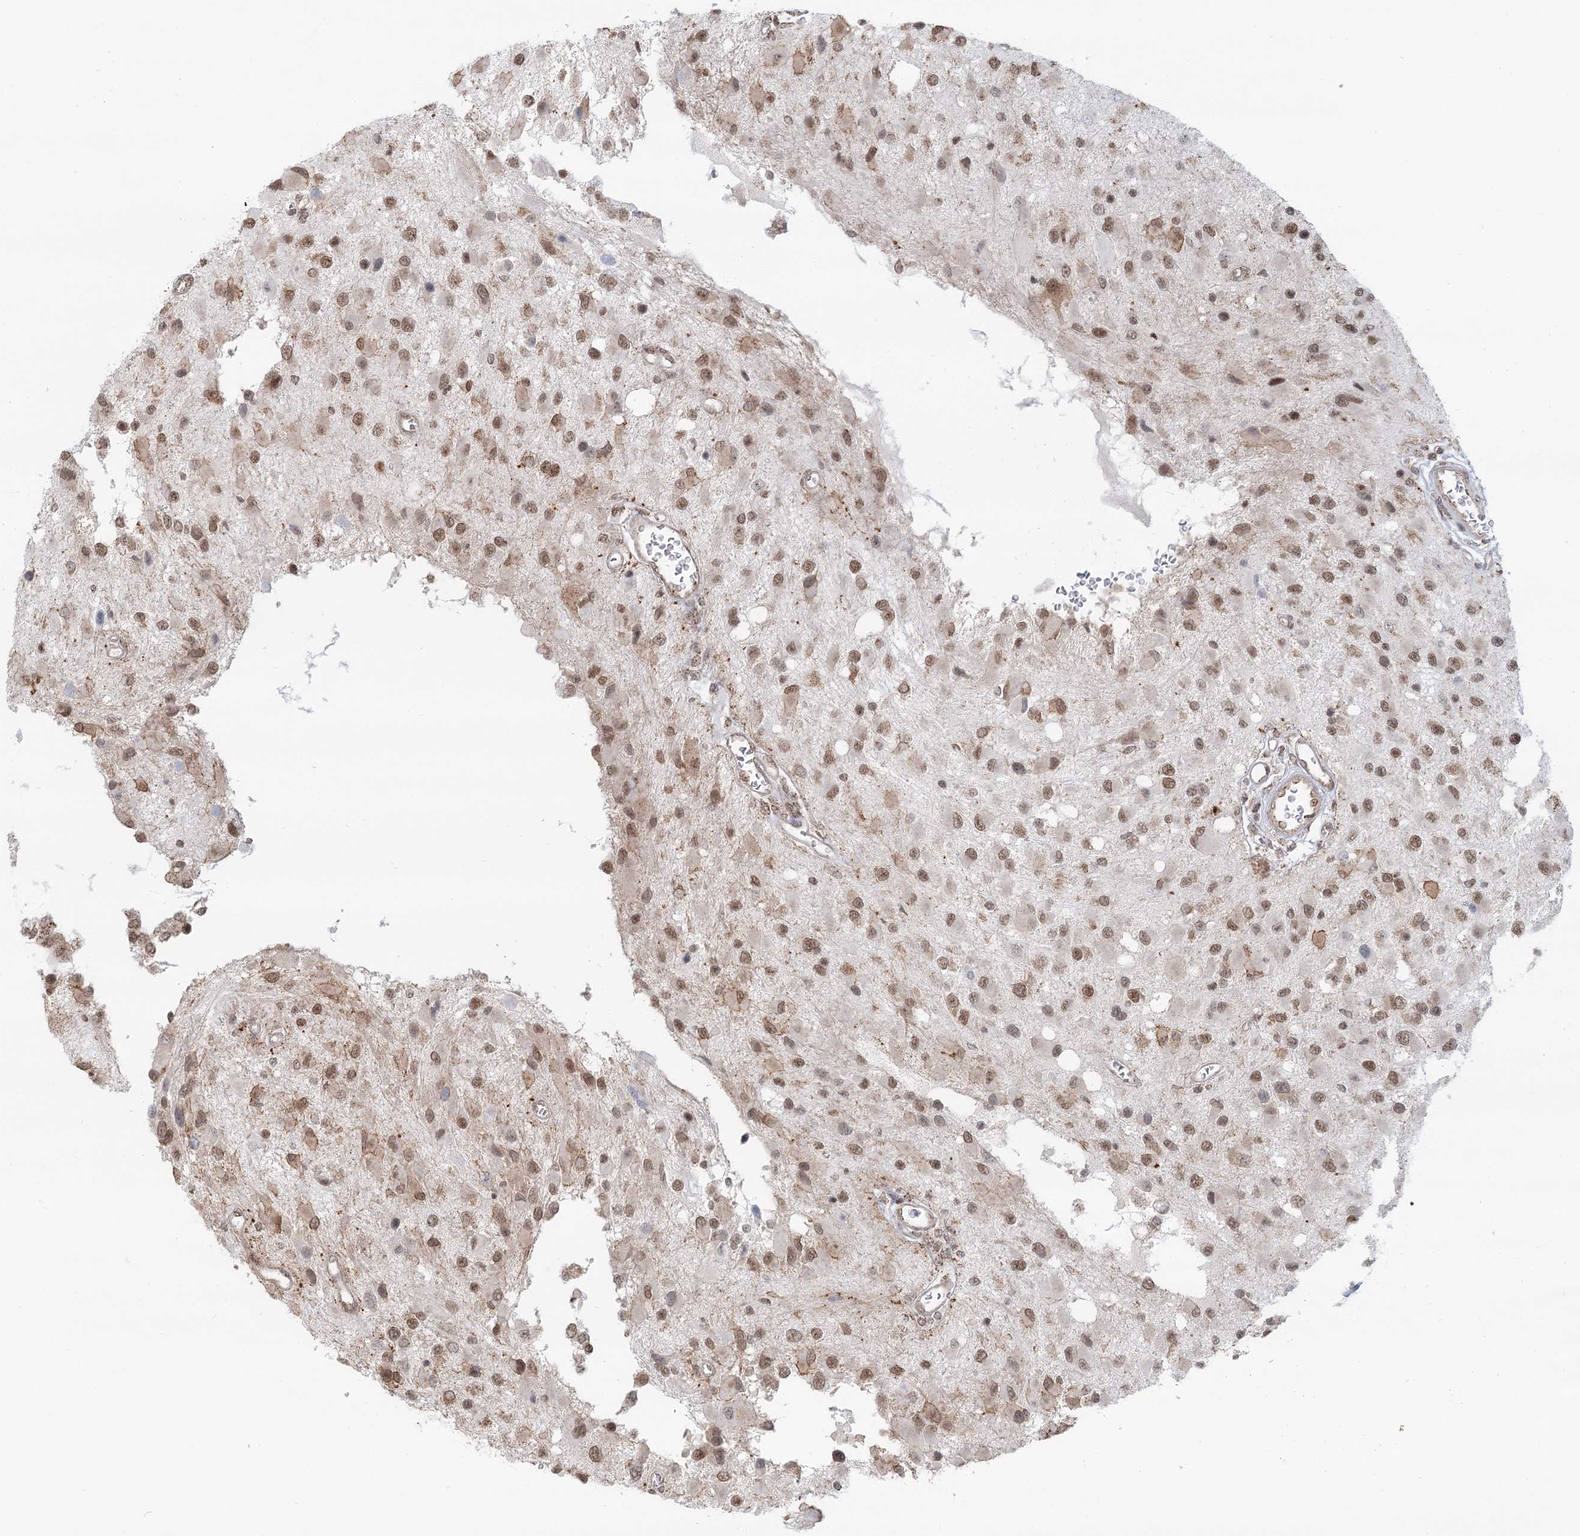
{"staining": {"intensity": "moderate", "quantity": ">75%", "location": "nuclear"}, "tissue": "glioma", "cell_type": "Tumor cells", "image_type": "cancer", "snomed": [{"axis": "morphology", "description": "Glioma, malignant, High grade"}, {"axis": "topography", "description": "Brain"}], "caption": "About >75% of tumor cells in glioma display moderate nuclear protein positivity as visualized by brown immunohistochemical staining.", "gene": "GPALPP1", "patient": {"sex": "male", "age": 53}}